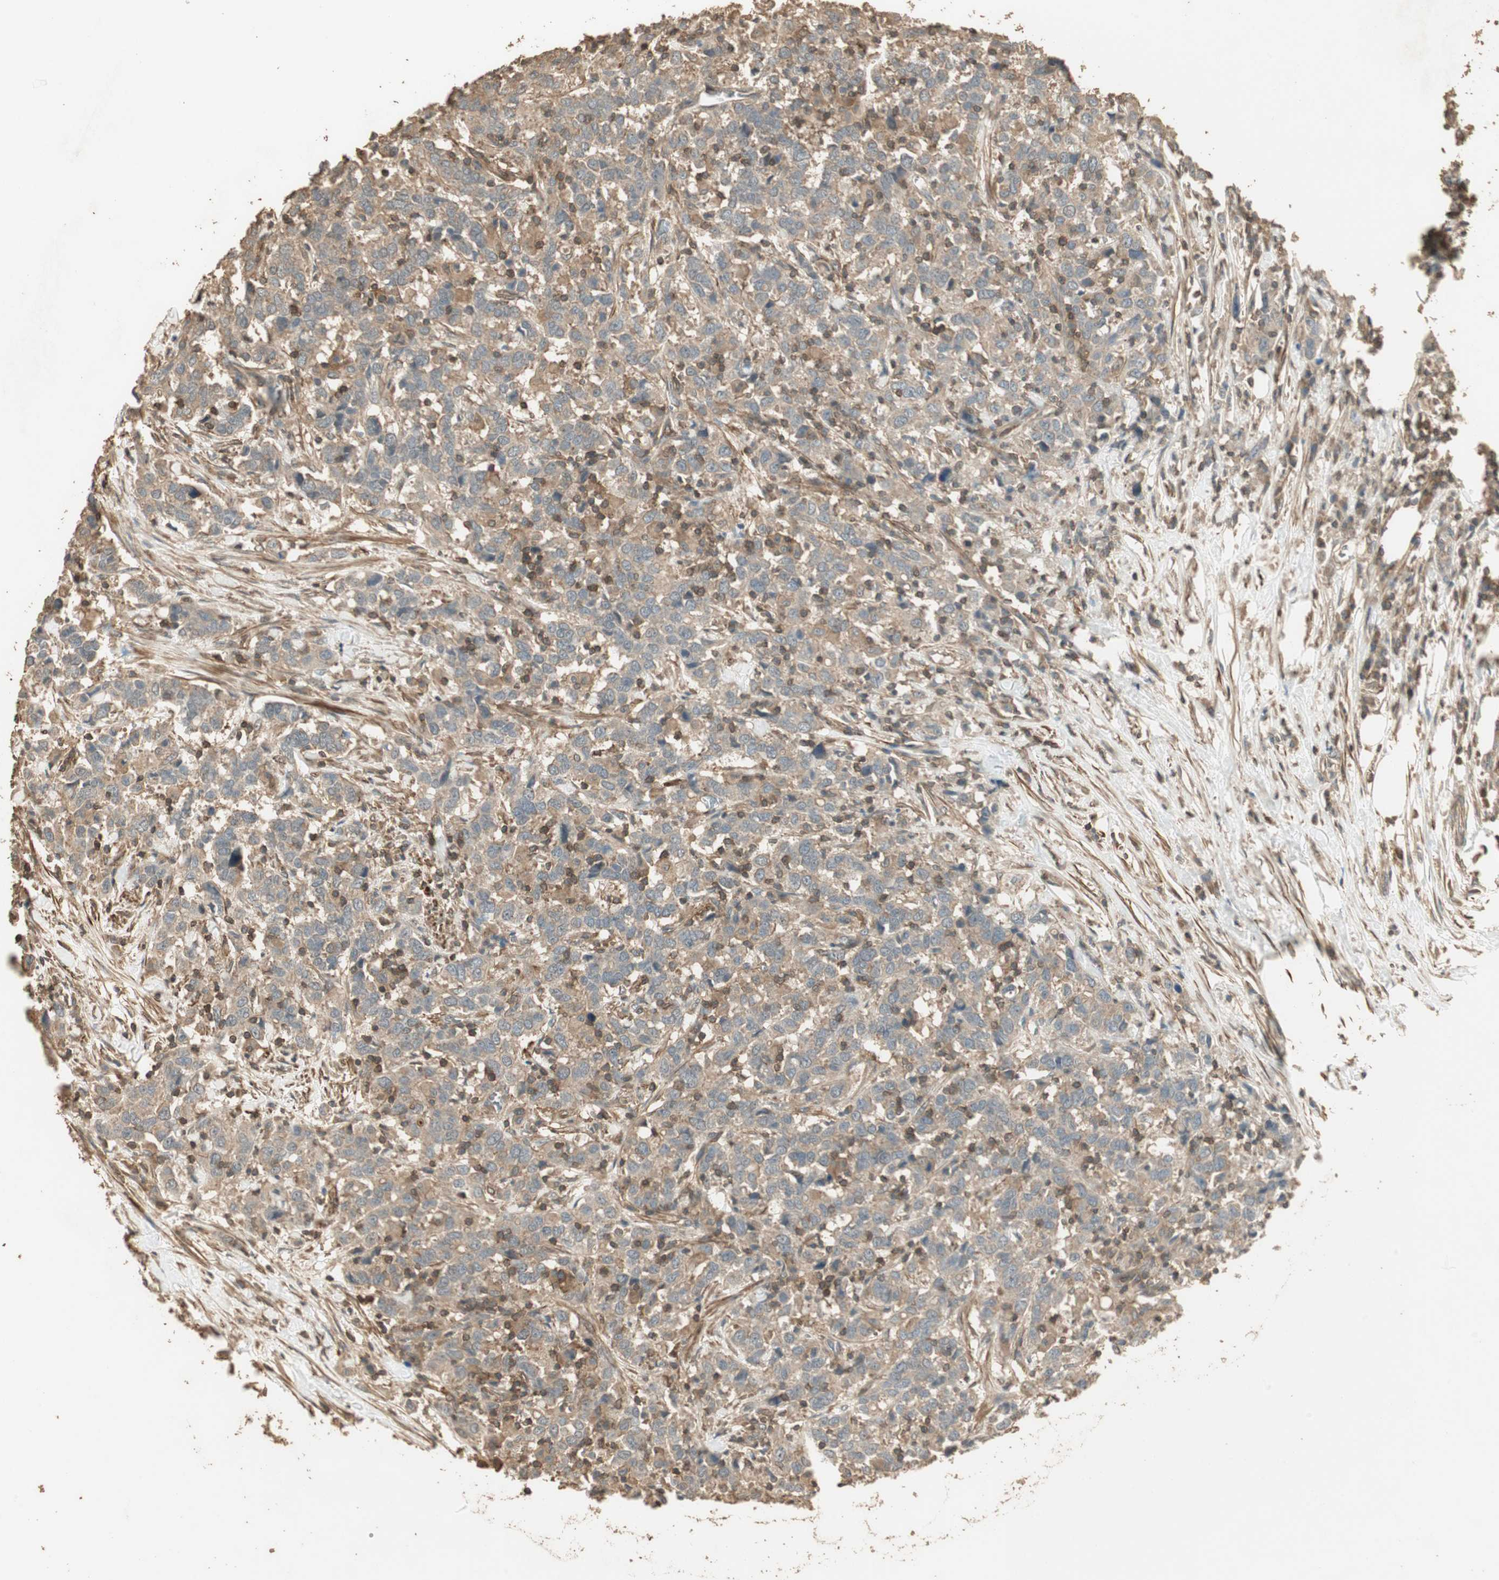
{"staining": {"intensity": "weak", "quantity": "25%-75%", "location": "cytoplasmic/membranous"}, "tissue": "urothelial cancer", "cell_type": "Tumor cells", "image_type": "cancer", "snomed": [{"axis": "morphology", "description": "Urothelial carcinoma, High grade"}, {"axis": "topography", "description": "Urinary bladder"}], "caption": "Immunohistochemistry of human urothelial carcinoma (high-grade) displays low levels of weak cytoplasmic/membranous expression in approximately 25%-75% of tumor cells. (IHC, brightfield microscopy, high magnification).", "gene": "USP2", "patient": {"sex": "male", "age": 61}}